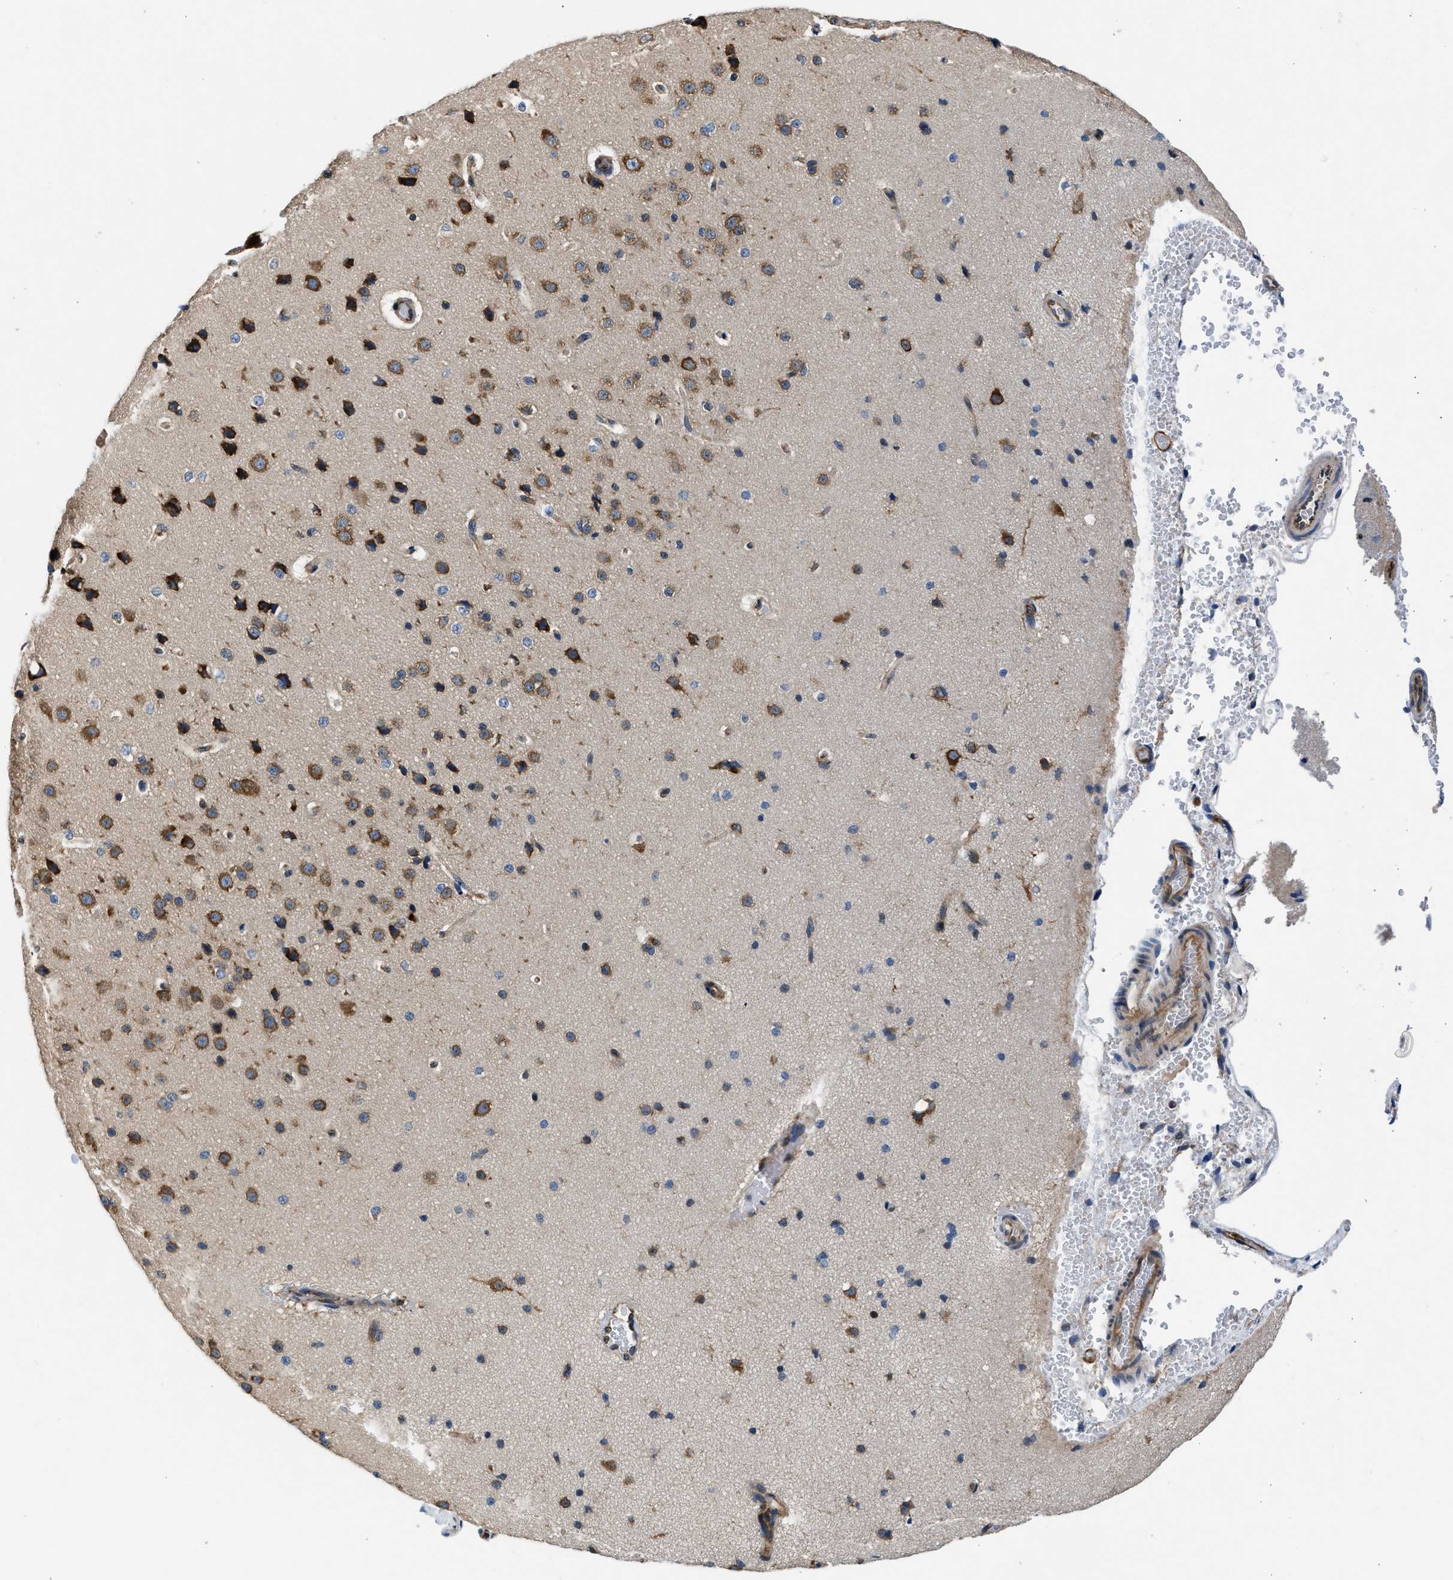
{"staining": {"intensity": "moderate", "quantity": ">75%", "location": "cytoplasmic/membranous"}, "tissue": "cerebral cortex", "cell_type": "Endothelial cells", "image_type": "normal", "snomed": [{"axis": "morphology", "description": "Normal tissue, NOS"}, {"axis": "morphology", "description": "Developmental malformation"}, {"axis": "topography", "description": "Cerebral cortex"}], "caption": "Protein staining of unremarkable cerebral cortex reveals moderate cytoplasmic/membranous staining in approximately >75% of endothelial cells.", "gene": "PA2G4", "patient": {"sex": "female", "age": 30}}